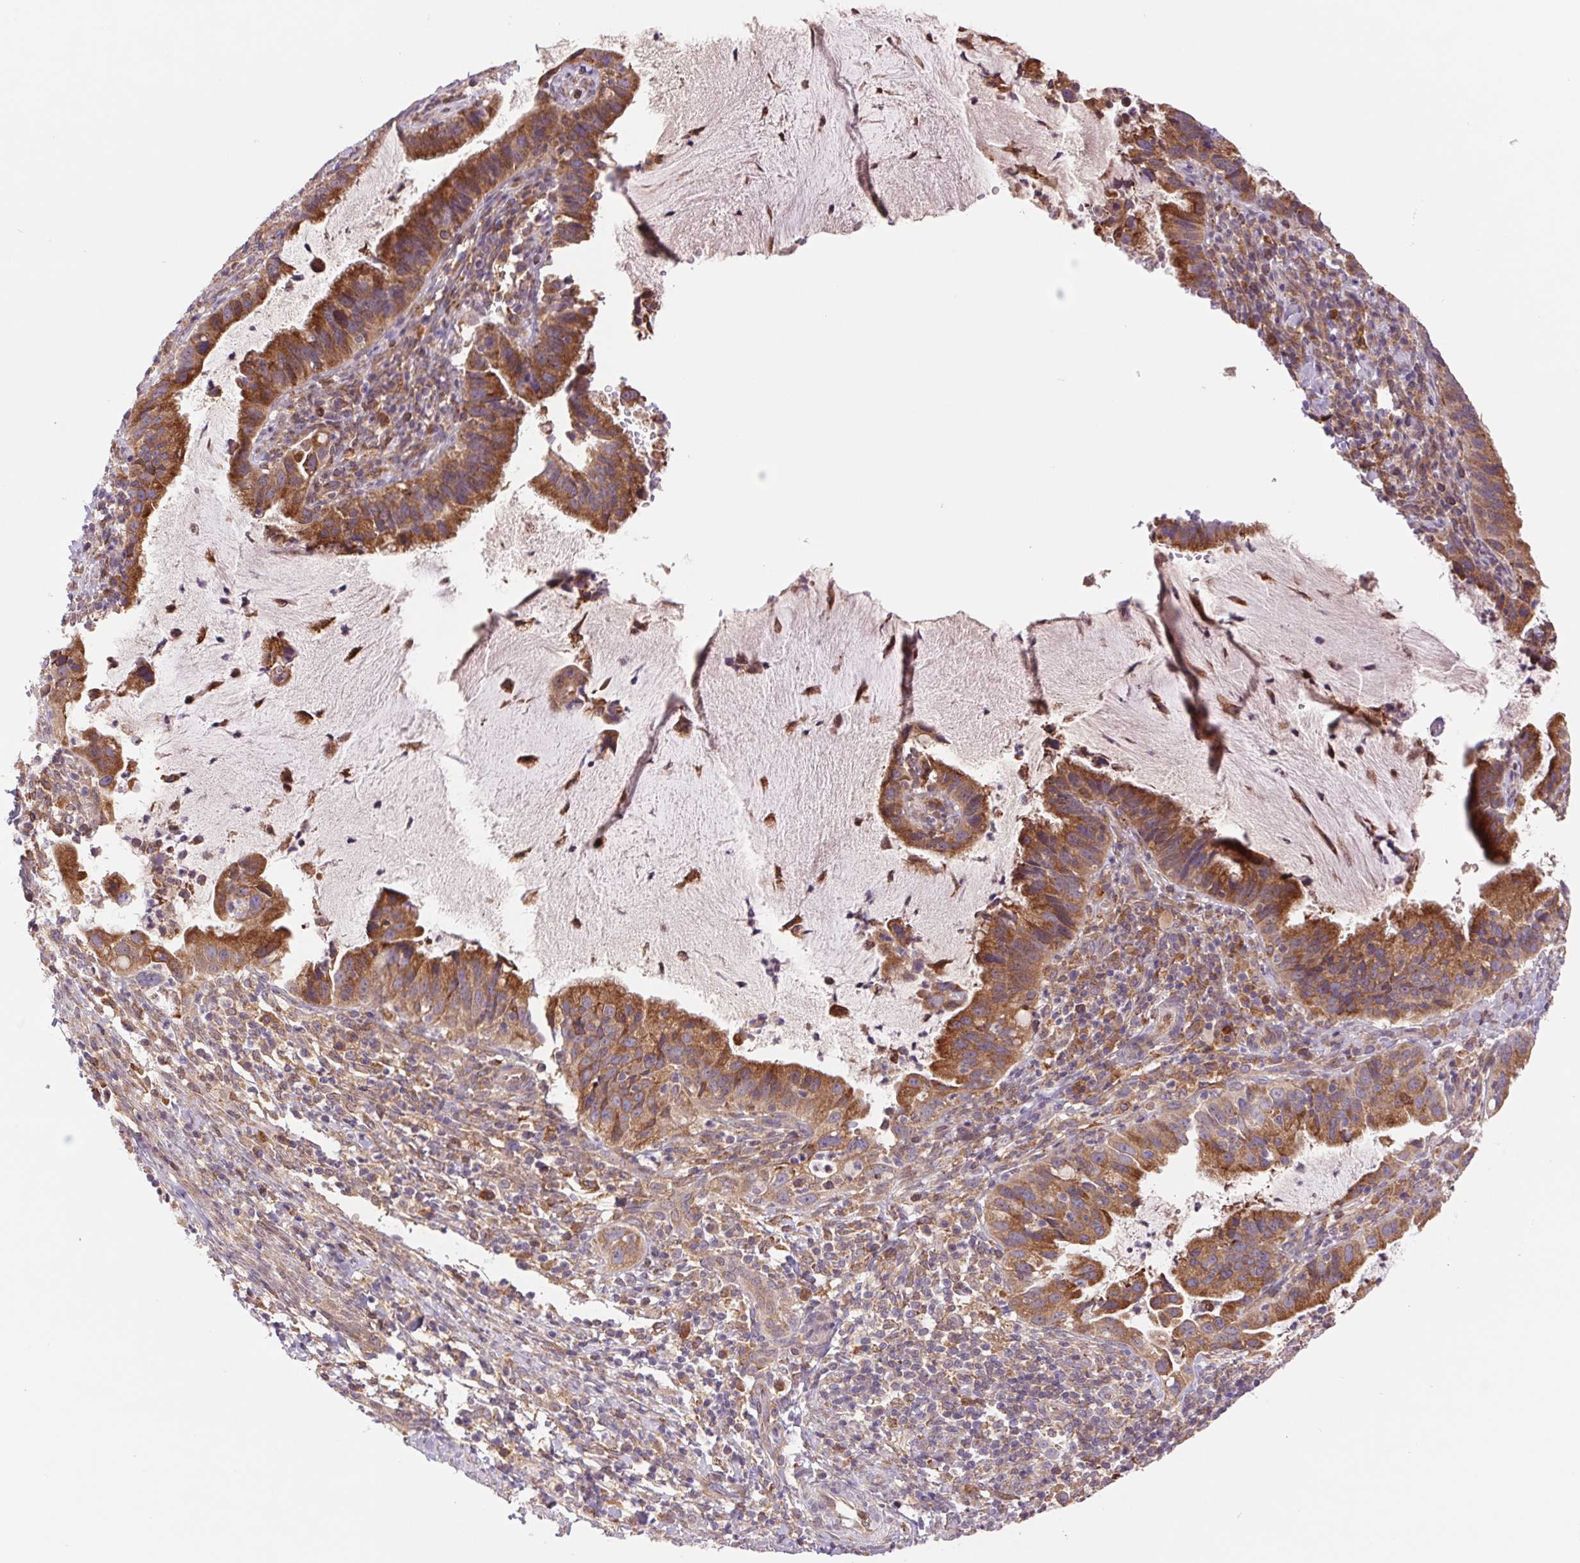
{"staining": {"intensity": "strong", "quantity": ">75%", "location": "cytoplasmic/membranous"}, "tissue": "cervical cancer", "cell_type": "Tumor cells", "image_type": "cancer", "snomed": [{"axis": "morphology", "description": "Adenocarcinoma, NOS"}, {"axis": "topography", "description": "Cervix"}], "caption": "IHC staining of cervical adenocarcinoma, which exhibits high levels of strong cytoplasmic/membranous expression in about >75% of tumor cells indicating strong cytoplasmic/membranous protein expression. The staining was performed using DAB (3,3'-diaminobenzidine) (brown) for protein detection and nuclei were counterstained in hematoxylin (blue).", "gene": "KLHL20", "patient": {"sex": "female", "age": 34}}